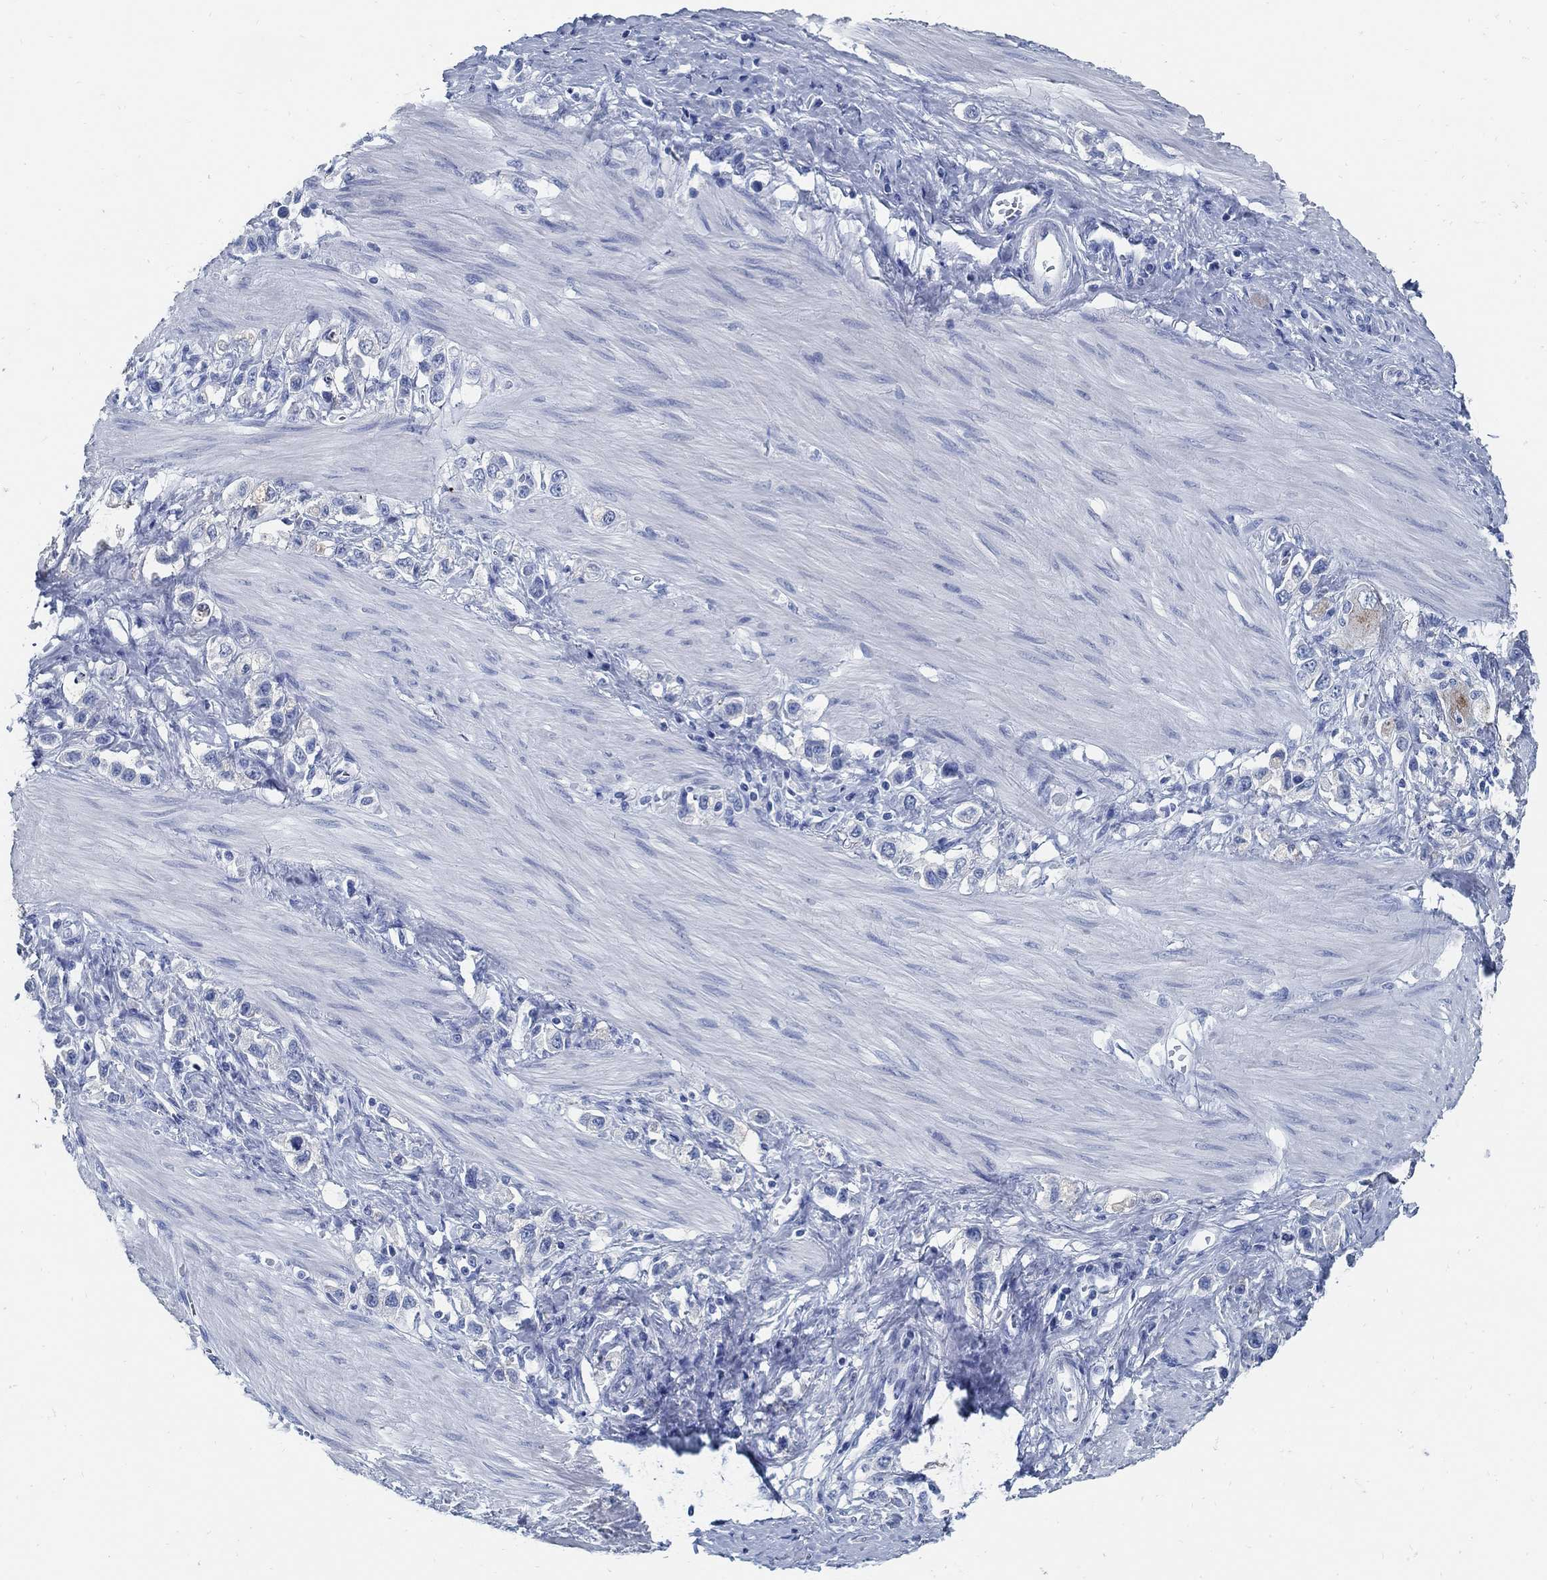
{"staining": {"intensity": "weak", "quantity": "<25%", "location": "cytoplasmic/membranous"}, "tissue": "stomach cancer", "cell_type": "Tumor cells", "image_type": "cancer", "snomed": [{"axis": "morphology", "description": "Normal tissue, NOS"}, {"axis": "morphology", "description": "Adenocarcinoma, NOS"}, {"axis": "morphology", "description": "Adenocarcinoma, High grade"}, {"axis": "topography", "description": "Stomach, upper"}, {"axis": "topography", "description": "Stomach"}], "caption": "High power microscopy micrograph of an immunohistochemistry (IHC) image of adenocarcinoma (stomach), revealing no significant expression in tumor cells. (Brightfield microscopy of DAB IHC at high magnification).", "gene": "SLC45A1", "patient": {"sex": "female", "age": 65}}